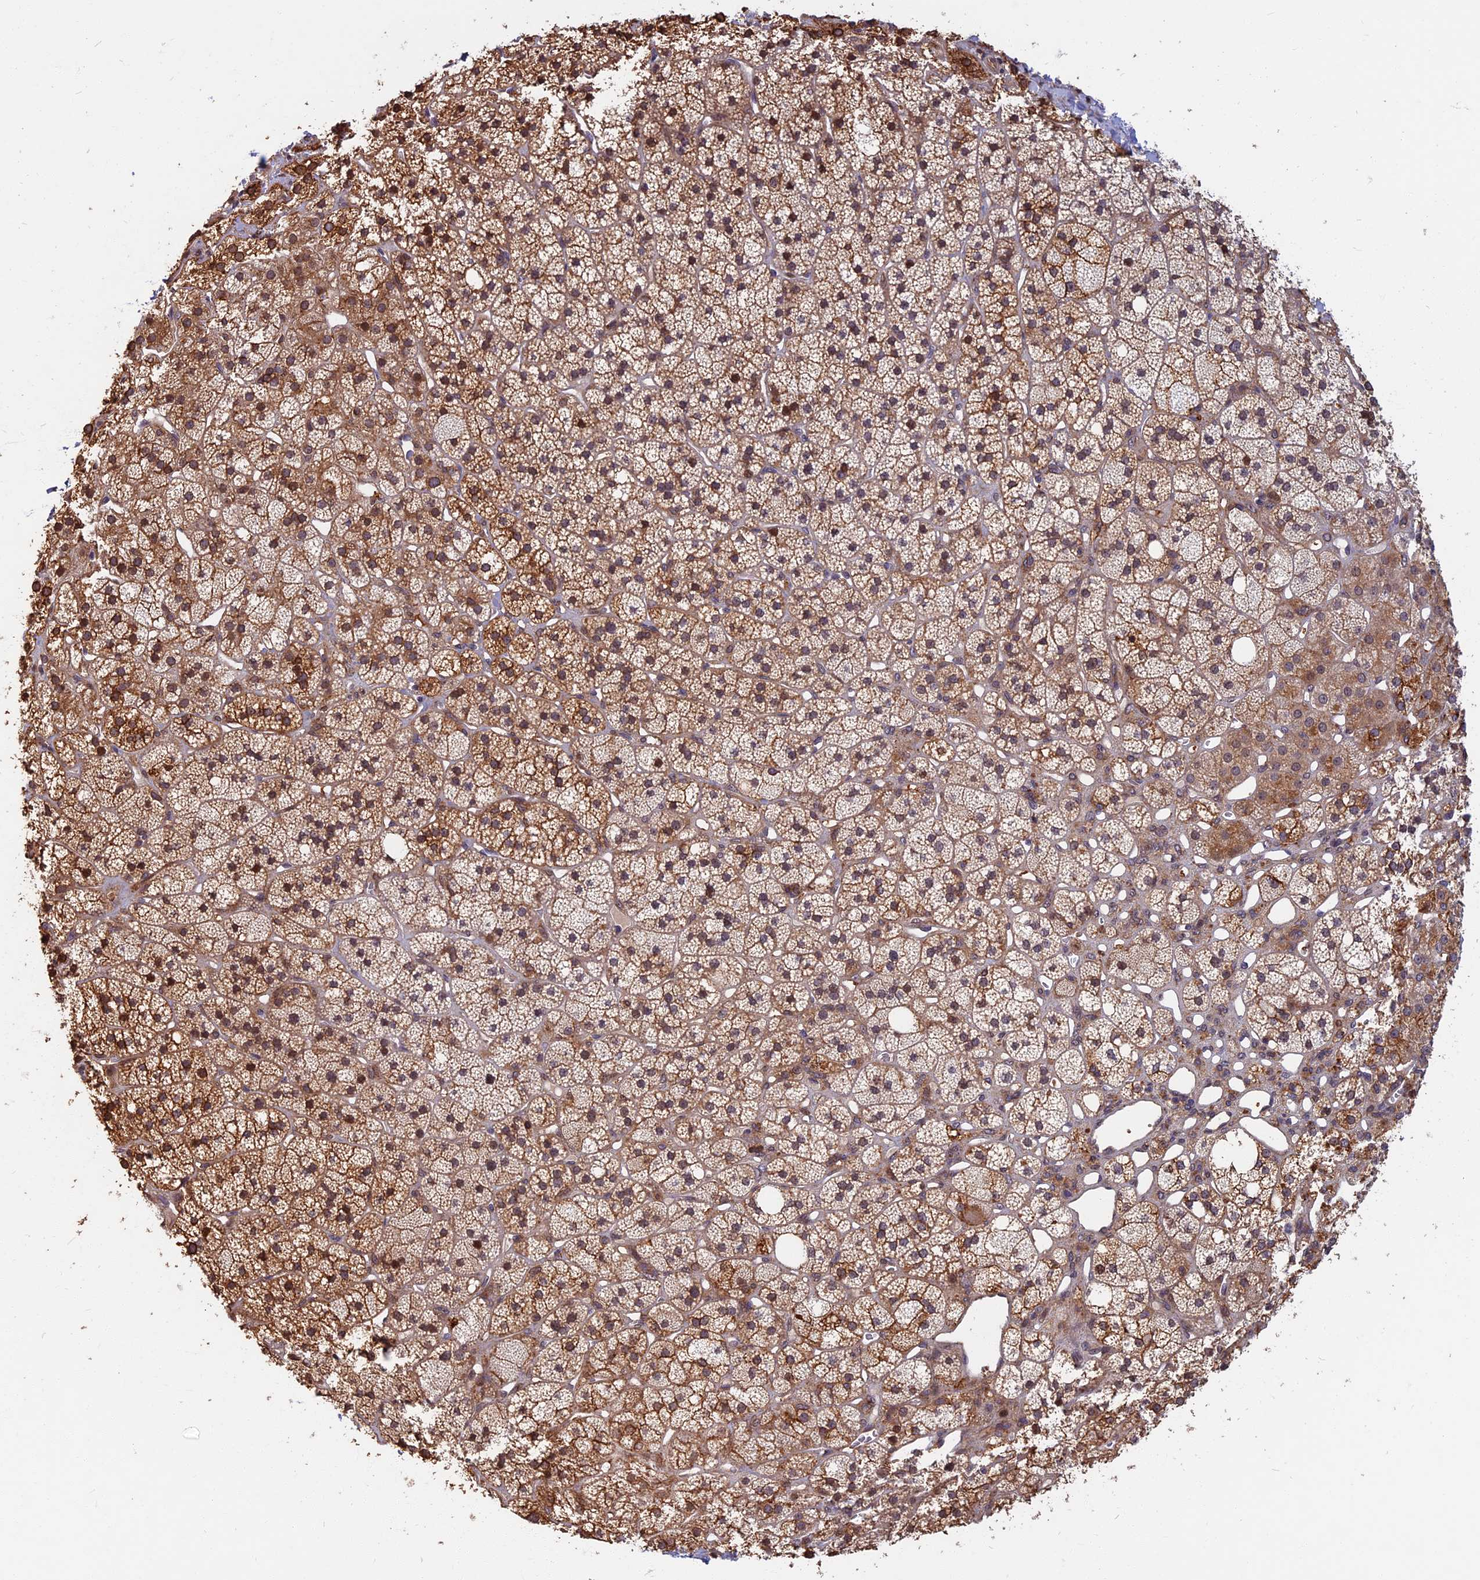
{"staining": {"intensity": "moderate", "quantity": ">75%", "location": "cytoplasmic/membranous,nuclear"}, "tissue": "adrenal gland", "cell_type": "Glandular cells", "image_type": "normal", "snomed": [{"axis": "morphology", "description": "Normal tissue, NOS"}, {"axis": "topography", "description": "Adrenal gland"}], "caption": "Immunohistochemistry (DAB (3,3'-diaminobenzidine)) staining of unremarkable human adrenal gland displays moderate cytoplasmic/membranous,nuclear protein expression in approximately >75% of glandular cells. The staining is performed using DAB brown chromogen to label protein expression. The nuclei are counter-stained blue using hematoxylin.", "gene": "SPG11", "patient": {"sex": "male", "age": 61}}